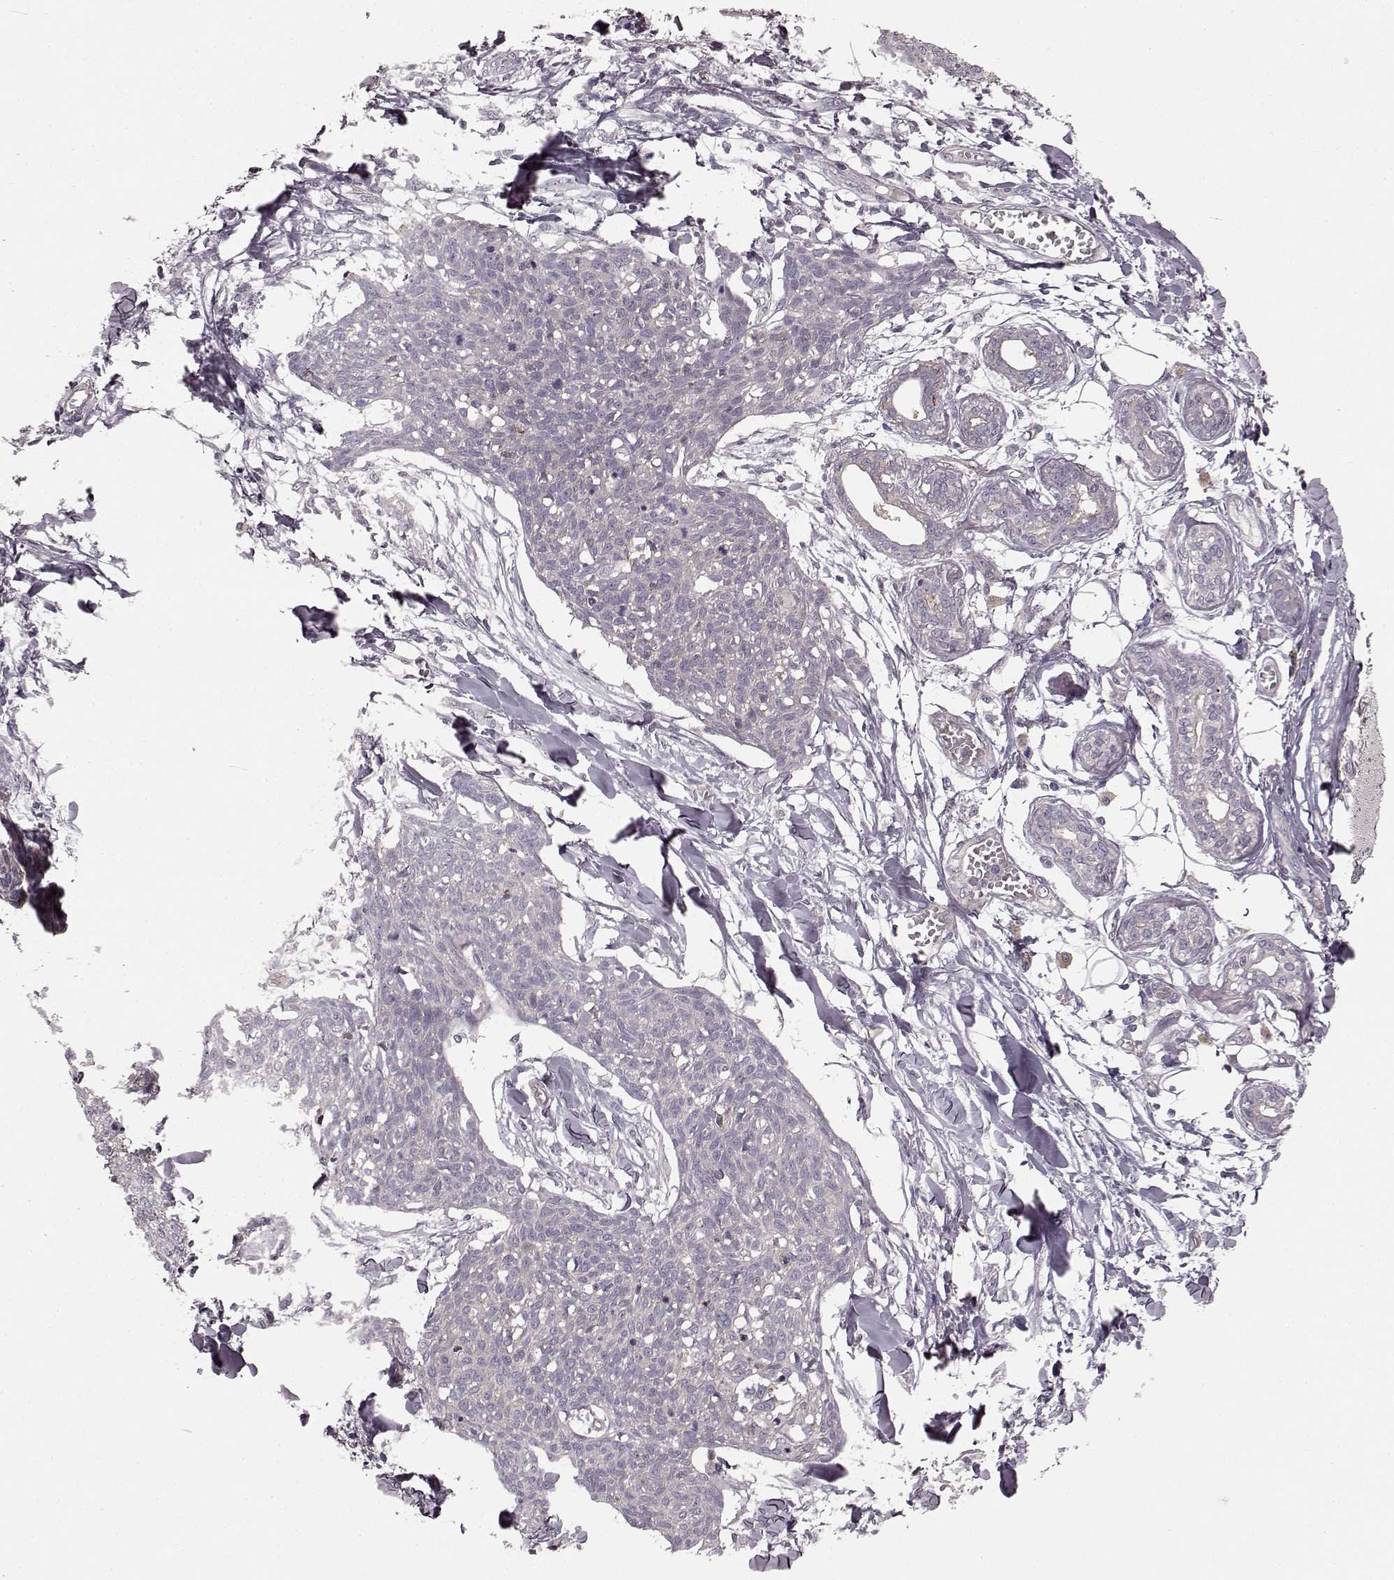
{"staining": {"intensity": "negative", "quantity": "none", "location": "none"}, "tissue": "skin cancer", "cell_type": "Tumor cells", "image_type": "cancer", "snomed": [{"axis": "morphology", "description": "Squamous cell carcinoma, NOS"}, {"axis": "topography", "description": "Skin"}, {"axis": "topography", "description": "Vulva"}], "caption": "Protein analysis of skin cancer (squamous cell carcinoma) shows no significant staining in tumor cells. (DAB immunohistochemistry (IHC) with hematoxylin counter stain).", "gene": "SLC22A18", "patient": {"sex": "female", "age": 75}}